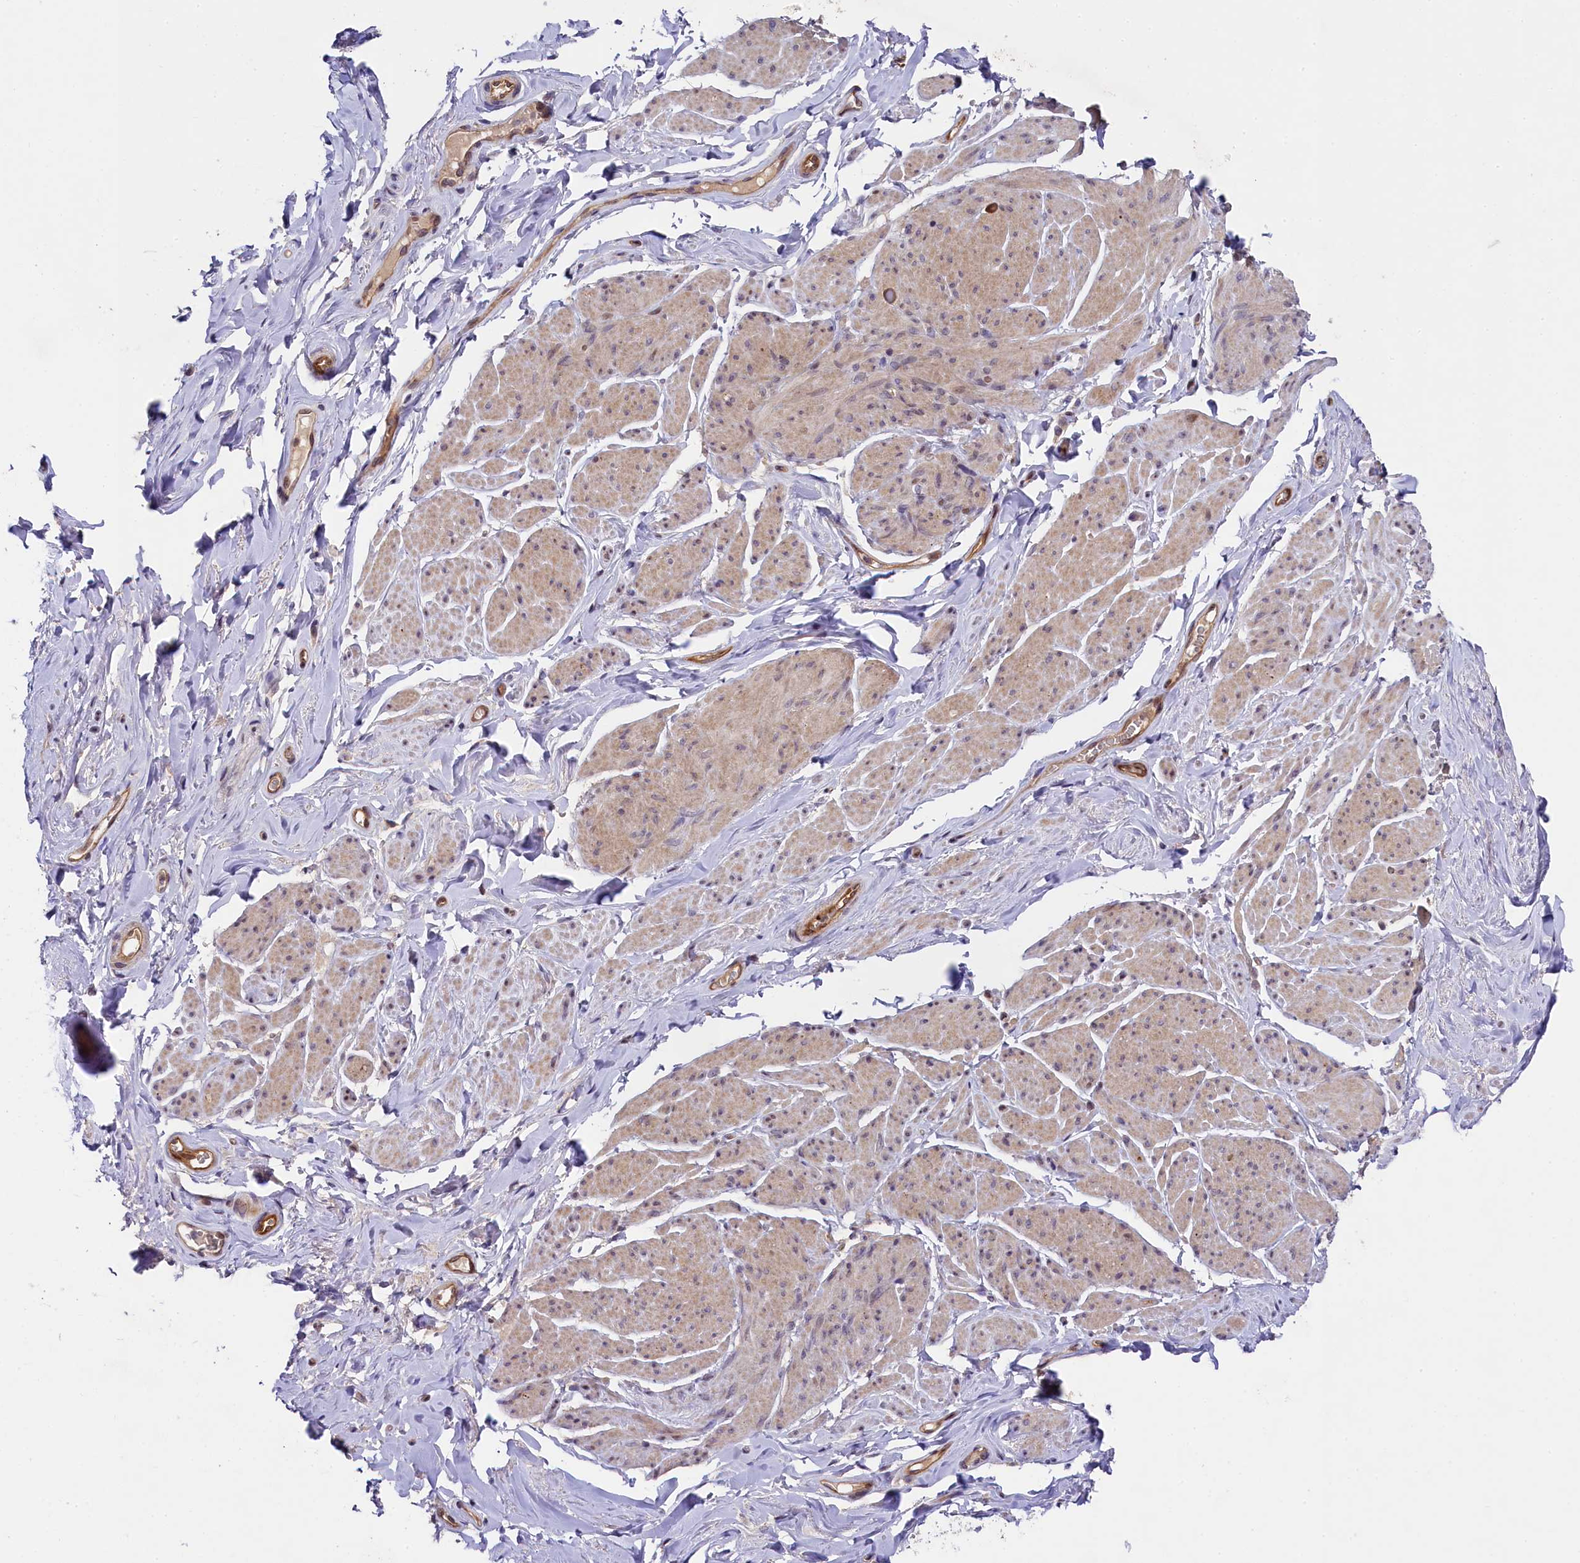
{"staining": {"intensity": "weak", "quantity": "25%-75%", "location": "cytoplasmic/membranous"}, "tissue": "smooth muscle", "cell_type": "Smooth muscle cells", "image_type": "normal", "snomed": [{"axis": "morphology", "description": "Normal tissue, NOS"}, {"axis": "topography", "description": "Smooth muscle"}, {"axis": "topography", "description": "Peripheral nerve tissue"}], "caption": "Protein analysis of benign smooth muscle shows weak cytoplasmic/membranous positivity in approximately 25%-75% of smooth muscle cells.", "gene": "SNRK", "patient": {"sex": "male", "age": 69}}